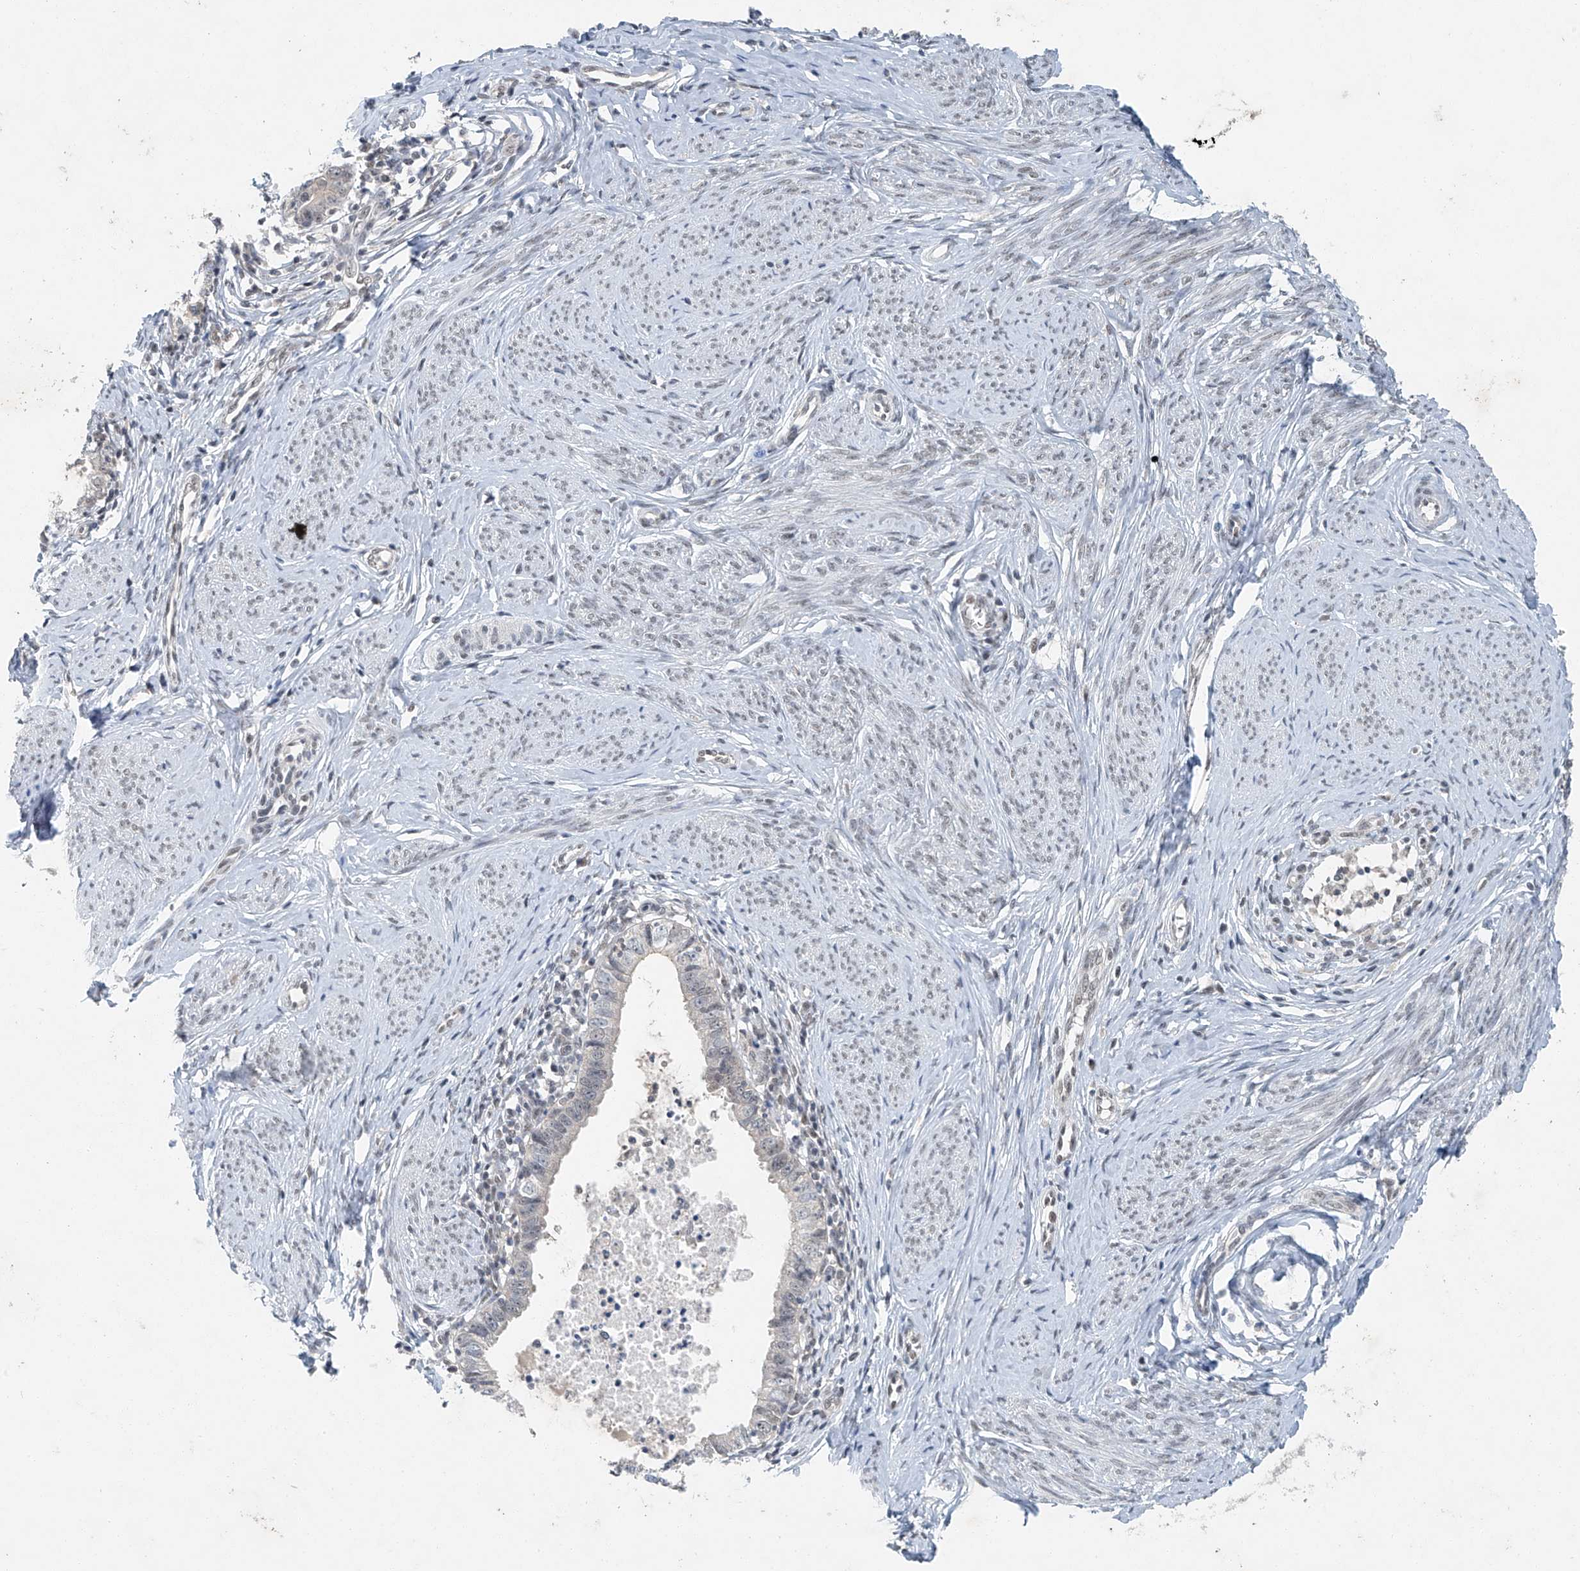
{"staining": {"intensity": "weak", "quantity": "<25%", "location": "cytoplasmic/membranous"}, "tissue": "cervical cancer", "cell_type": "Tumor cells", "image_type": "cancer", "snomed": [{"axis": "morphology", "description": "Adenocarcinoma, NOS"}, {"axis": "topography", "description": "Cervix"}], "caption": "Immunohistochemistry of human cervical cancer demonstrates no staining in tumor cells.", "gene": "TAF8", "patient": {"sex": "female", "age": 36}}